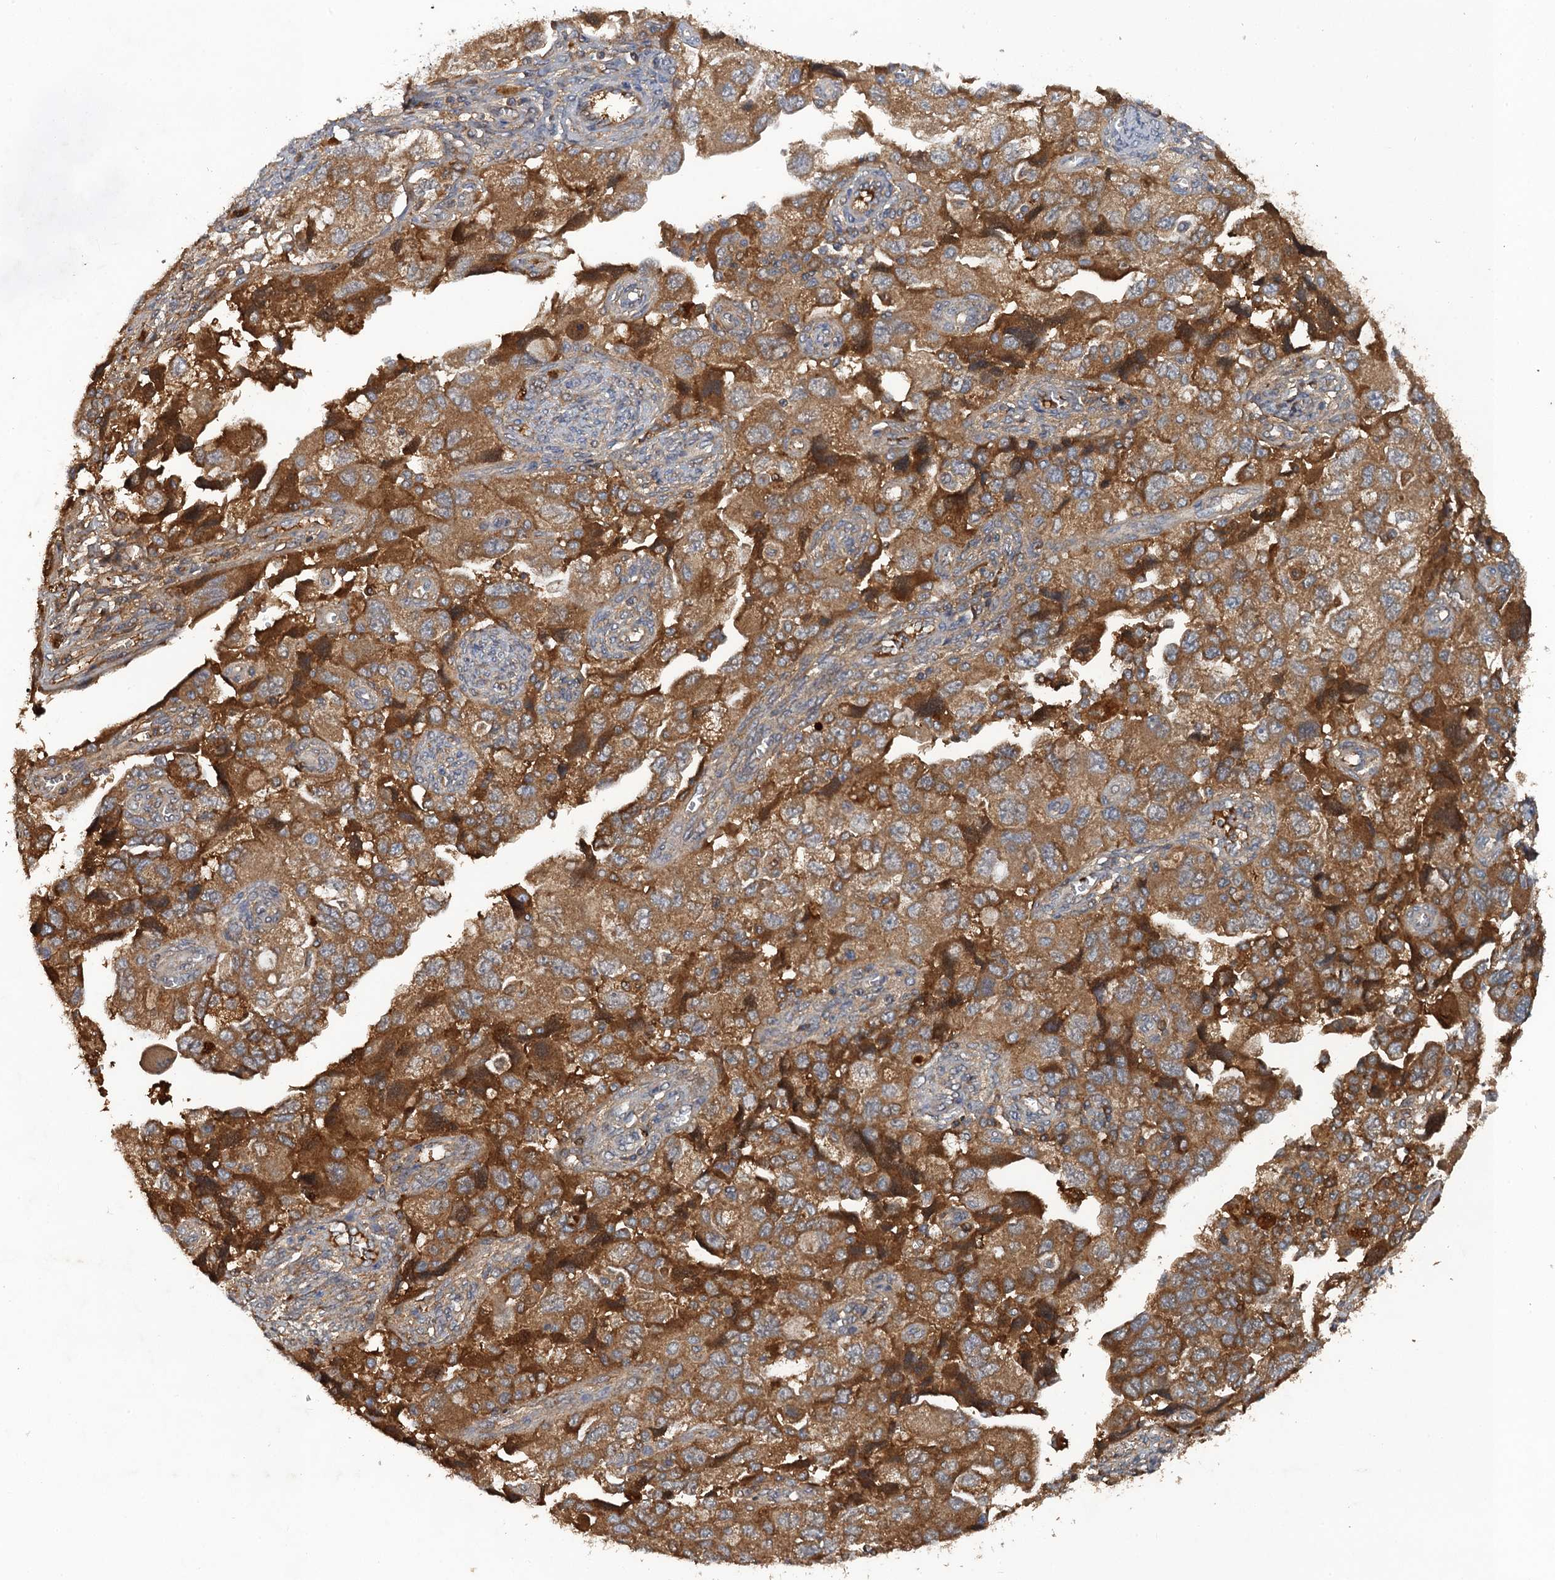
{"staining": {"intensity": "moderate", "quantity": ">75%", "location": "cytoplasmic/membranous"}, "tissue": "ovarian cancer", "cell_type": "Tumor cells", "image_type": "cancer", "snomed": [{"axis": "morphology", "description": "Carcinoma, NOS"}, {"axis": "morphology", "description": "Cystadenocarcinoma, serous, NOS"}, {"axis": "topography", "description": "Ovary"}], "caption": "Ovarian cancer was stained to show a protein in brown. There is medium levels of moderate cytoplasmic/membranous positivity in approximately >75% of tumor cells.", "gene": "HAPLN3", "patient": {"sex": "female", "age": 69}}